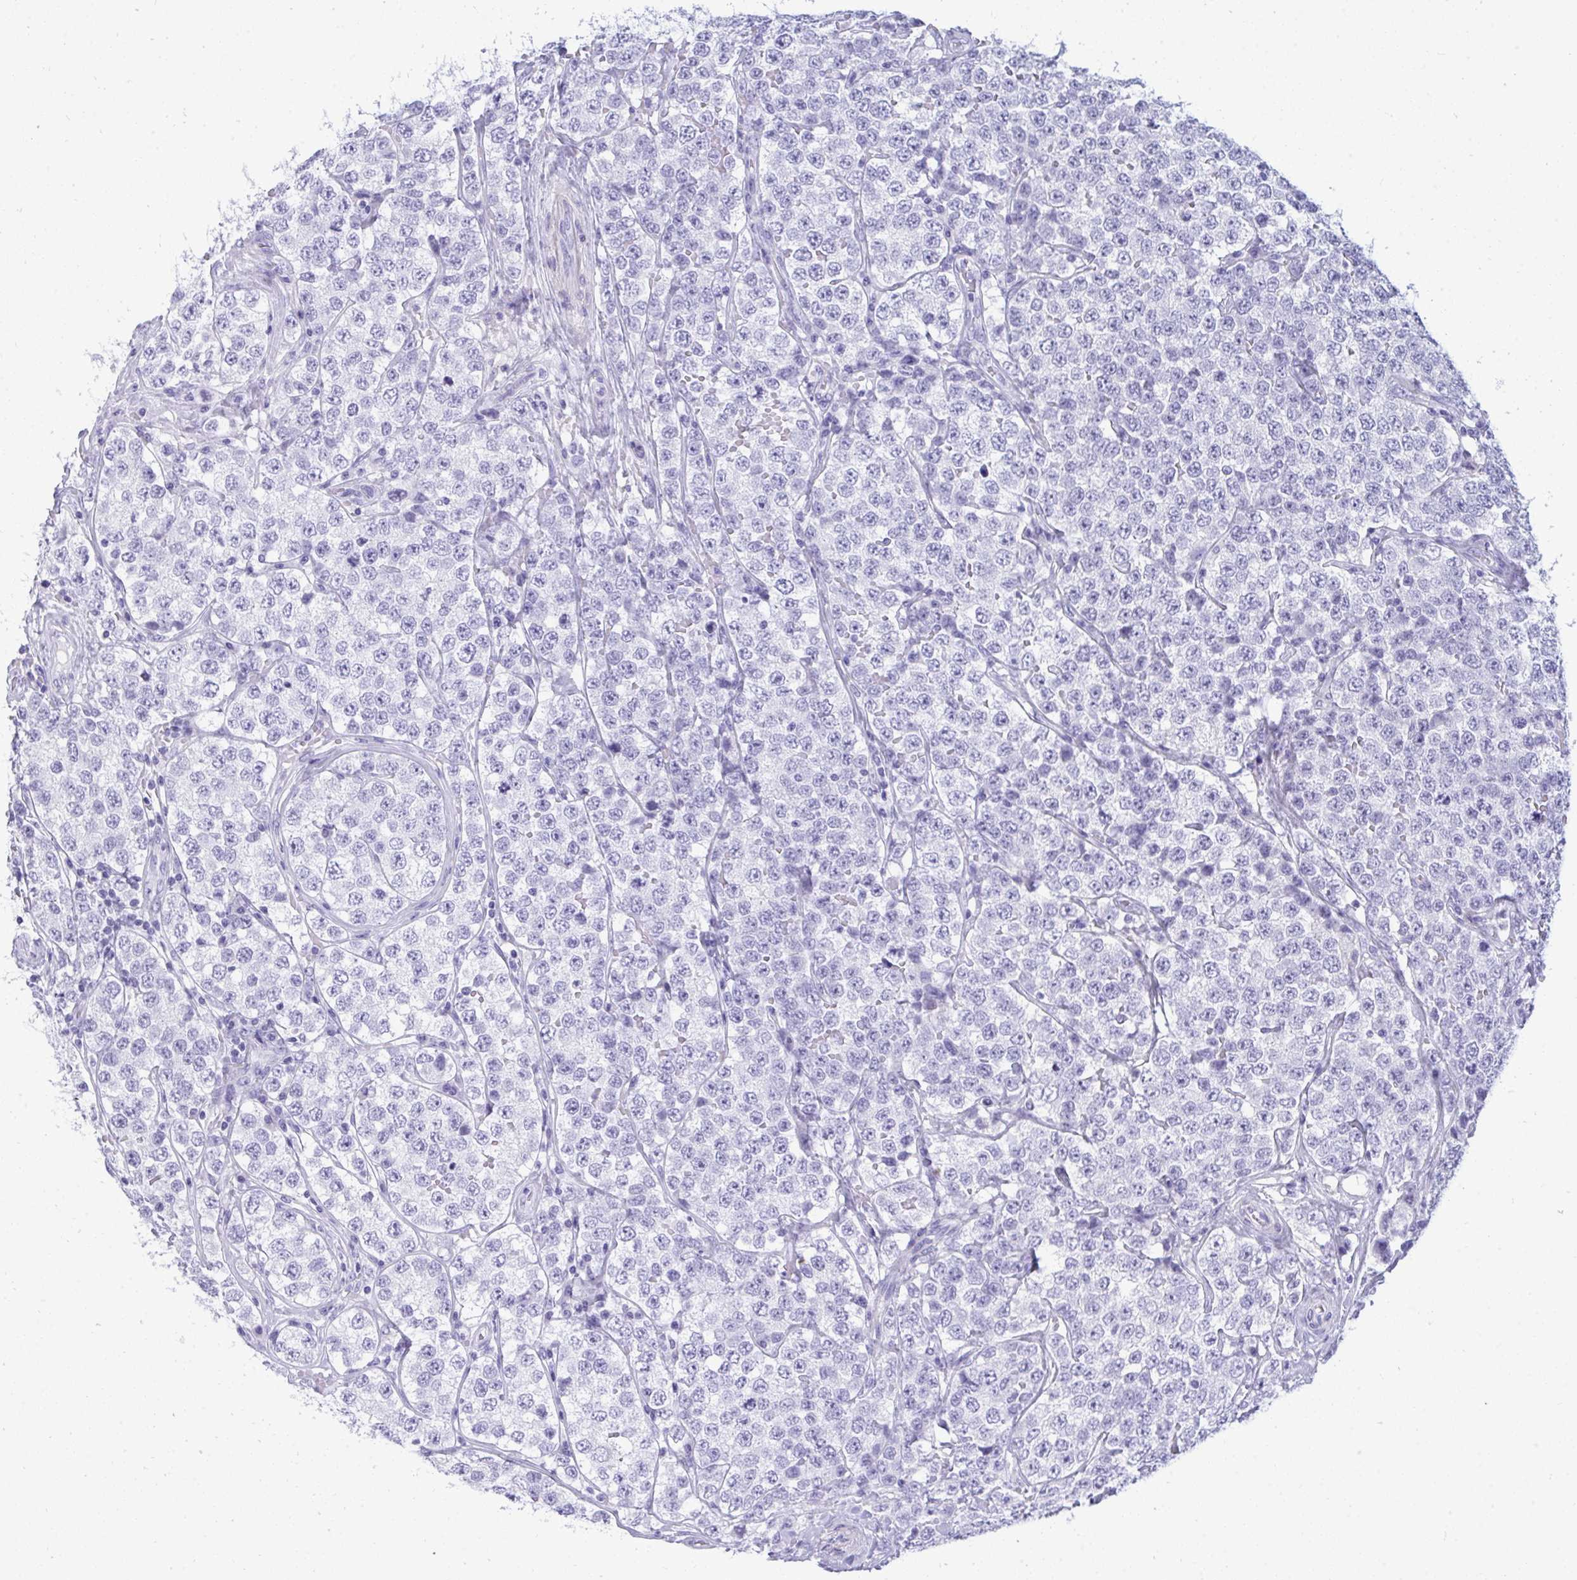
{"staining": {"intensity": "negative", "quantity": "none", "location": "none"}, "tissue": "testis cancer", "cell_type": "Tumor cells", "image_type": "cancer", "snomed": [{"axis": "morphology", "description": "Seminoma, NOS"}, {"axis": "topography", "description": "Testis"}], "caption": "Immunohistochemical staining of human testis seminoma exhibits no significant positivity in tumor cells. (DAB immunohistochemistry (IHC) visualized using brightfield microscopy, high magnification).", "gene": "ARHGAP42", "patient": {"sex": "male", "age": 34}}